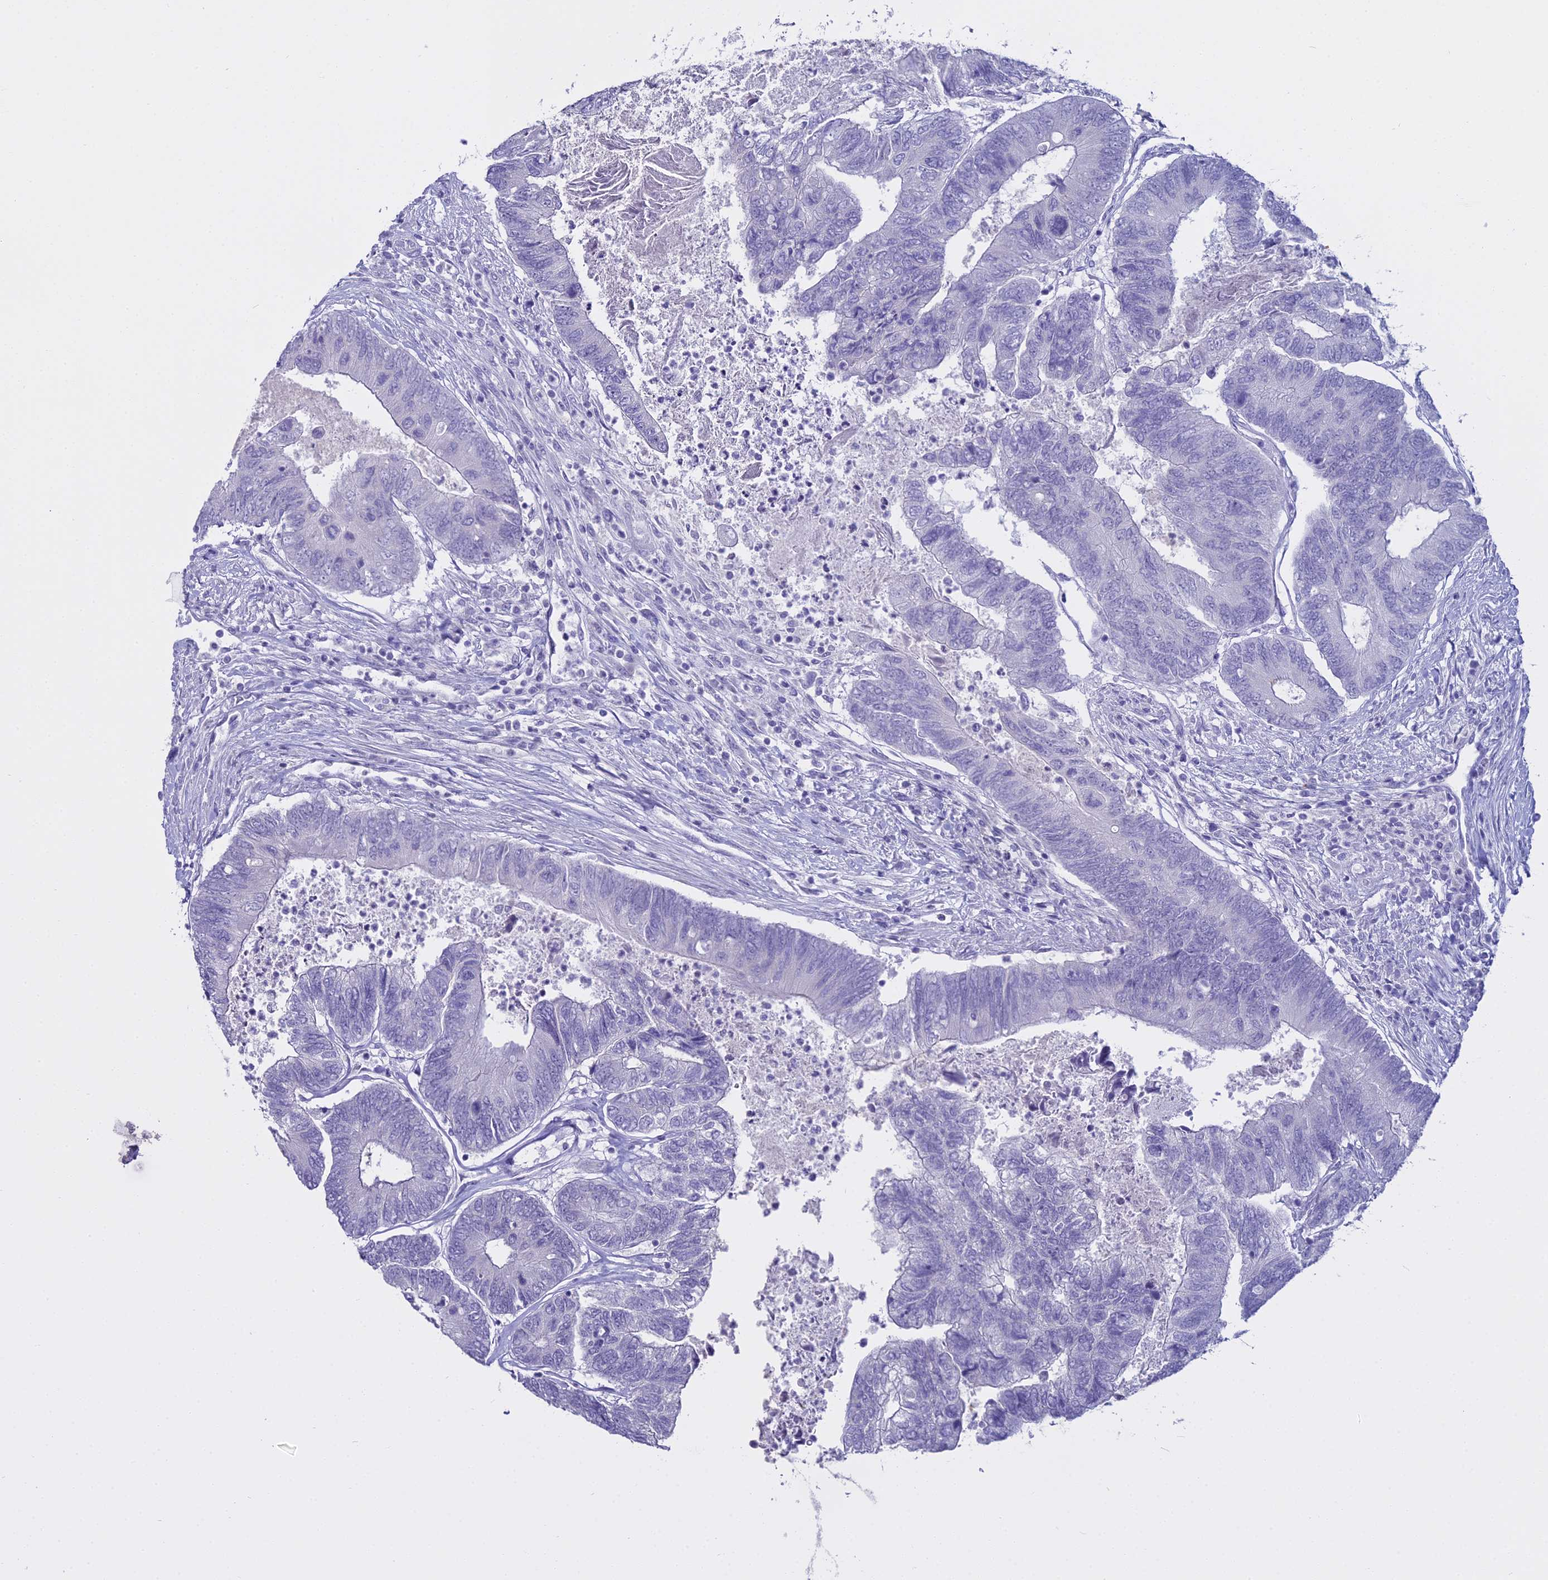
{"staining": {"intensity": "negative", "quantity": "none", "location": "none"}, "tissue": "colorectal cancer", "cell_type": "Tumor cells", "image_type": "cancer", "snomed": [{"axis": "morphology", "description": "Adenocarcinoma, NOS"}, {"axis": "topography", "description": "Colon"}], "caption": "Immunohistochemistry (IHC) of colorectal cancer shows no positivity in tumor cells. (DAB IHC visualized using brightfield microscopy, high magnification).", "gene": "ALPP", "patient": {"sex": "female", "age": 67}}